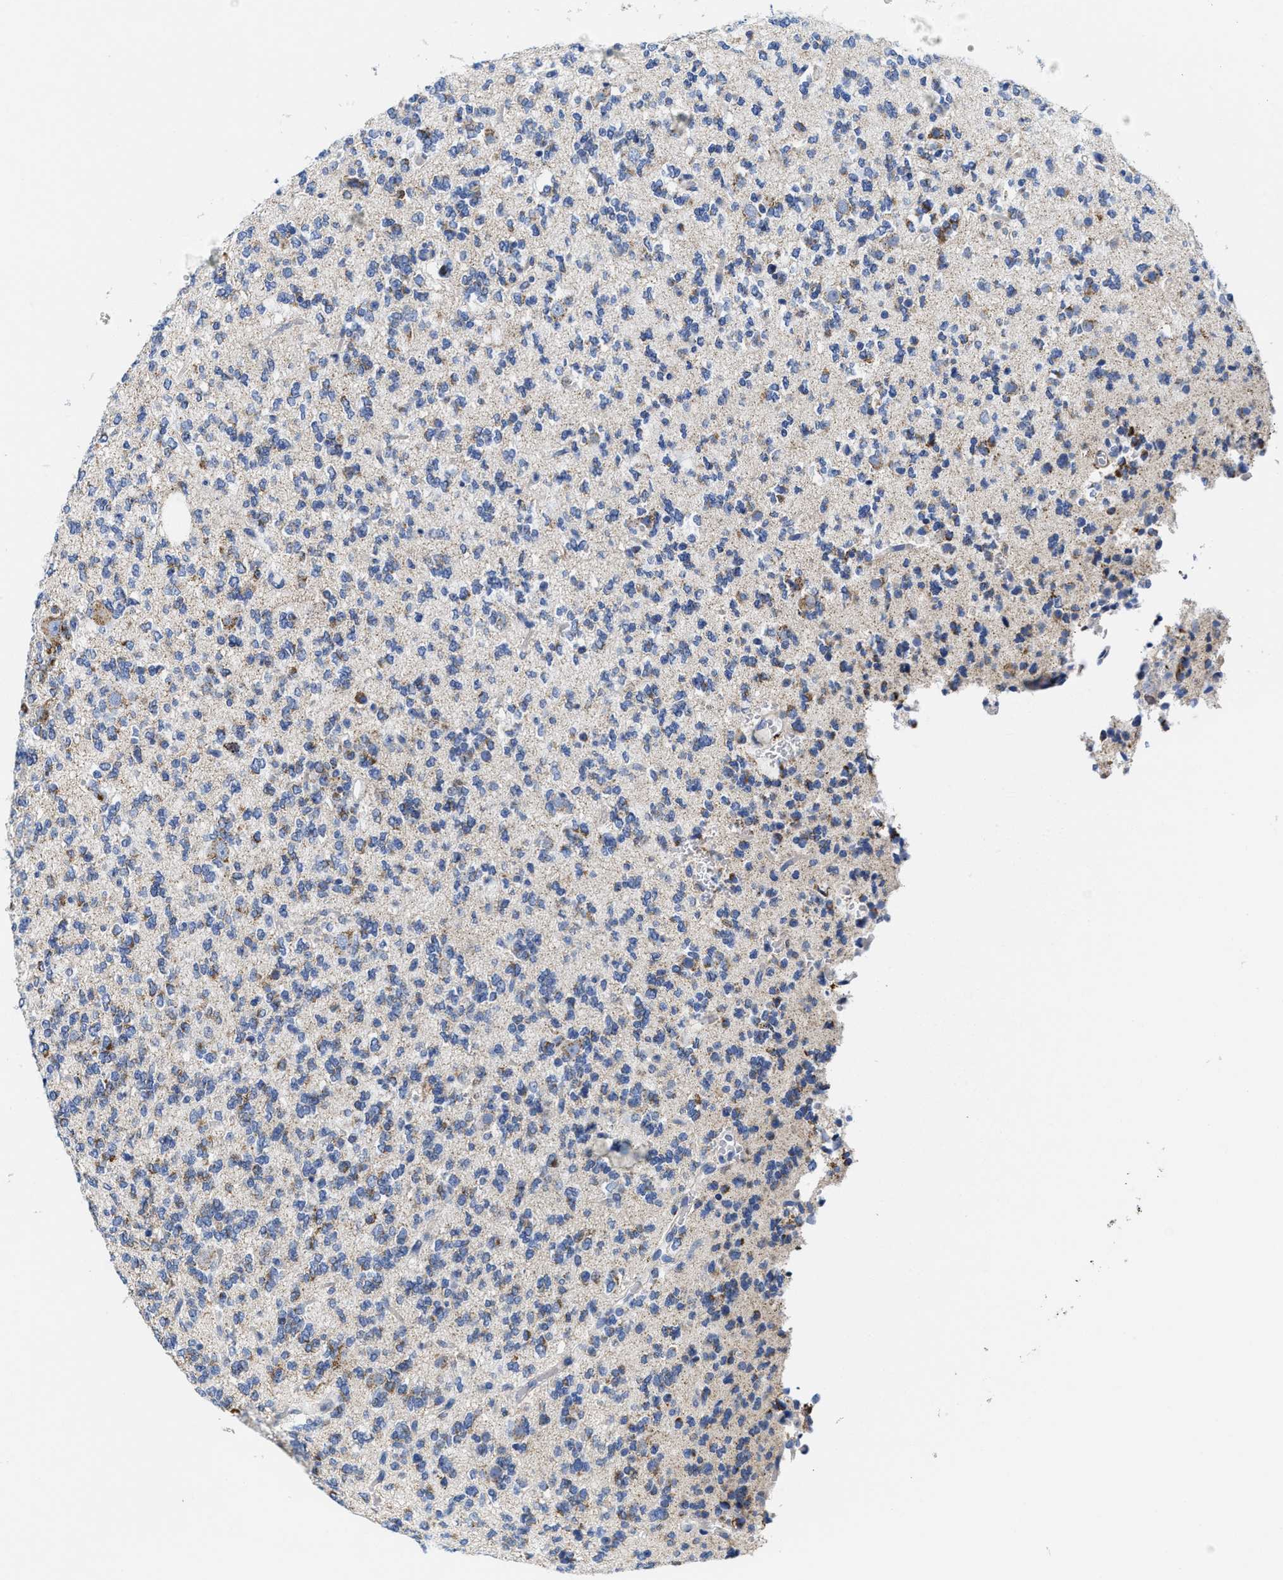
{"staining": {"intensity": "moderate", "quantity": "<25%", "location": "cytoplasmic/membranous"}, "tissue": "glioma", "cell_type": "Tumor cells", "image_type": "cancer", "snomed": [{"axis": "morphology", "description": "Glioma, malignant, Low grade"}, {"axis": "topography", "description": "Brain"}], "caption": "Immunohistochemistry (IHC) staining of malignant glioma (low-grade), which exhibits low levels of moderate cytoplasmic/membranous expression in approximately <25% of tumor cells indicating moderate cytoplasmic/membranous protein staining. The staining was performed using DAB (3,3'-diaminobenzidine) (brown) for protein detection and nuclei were counterstained in hematoxylin (blue).", "gene": "TBRG4", "patient": {"sex": "male", "age": 38}}